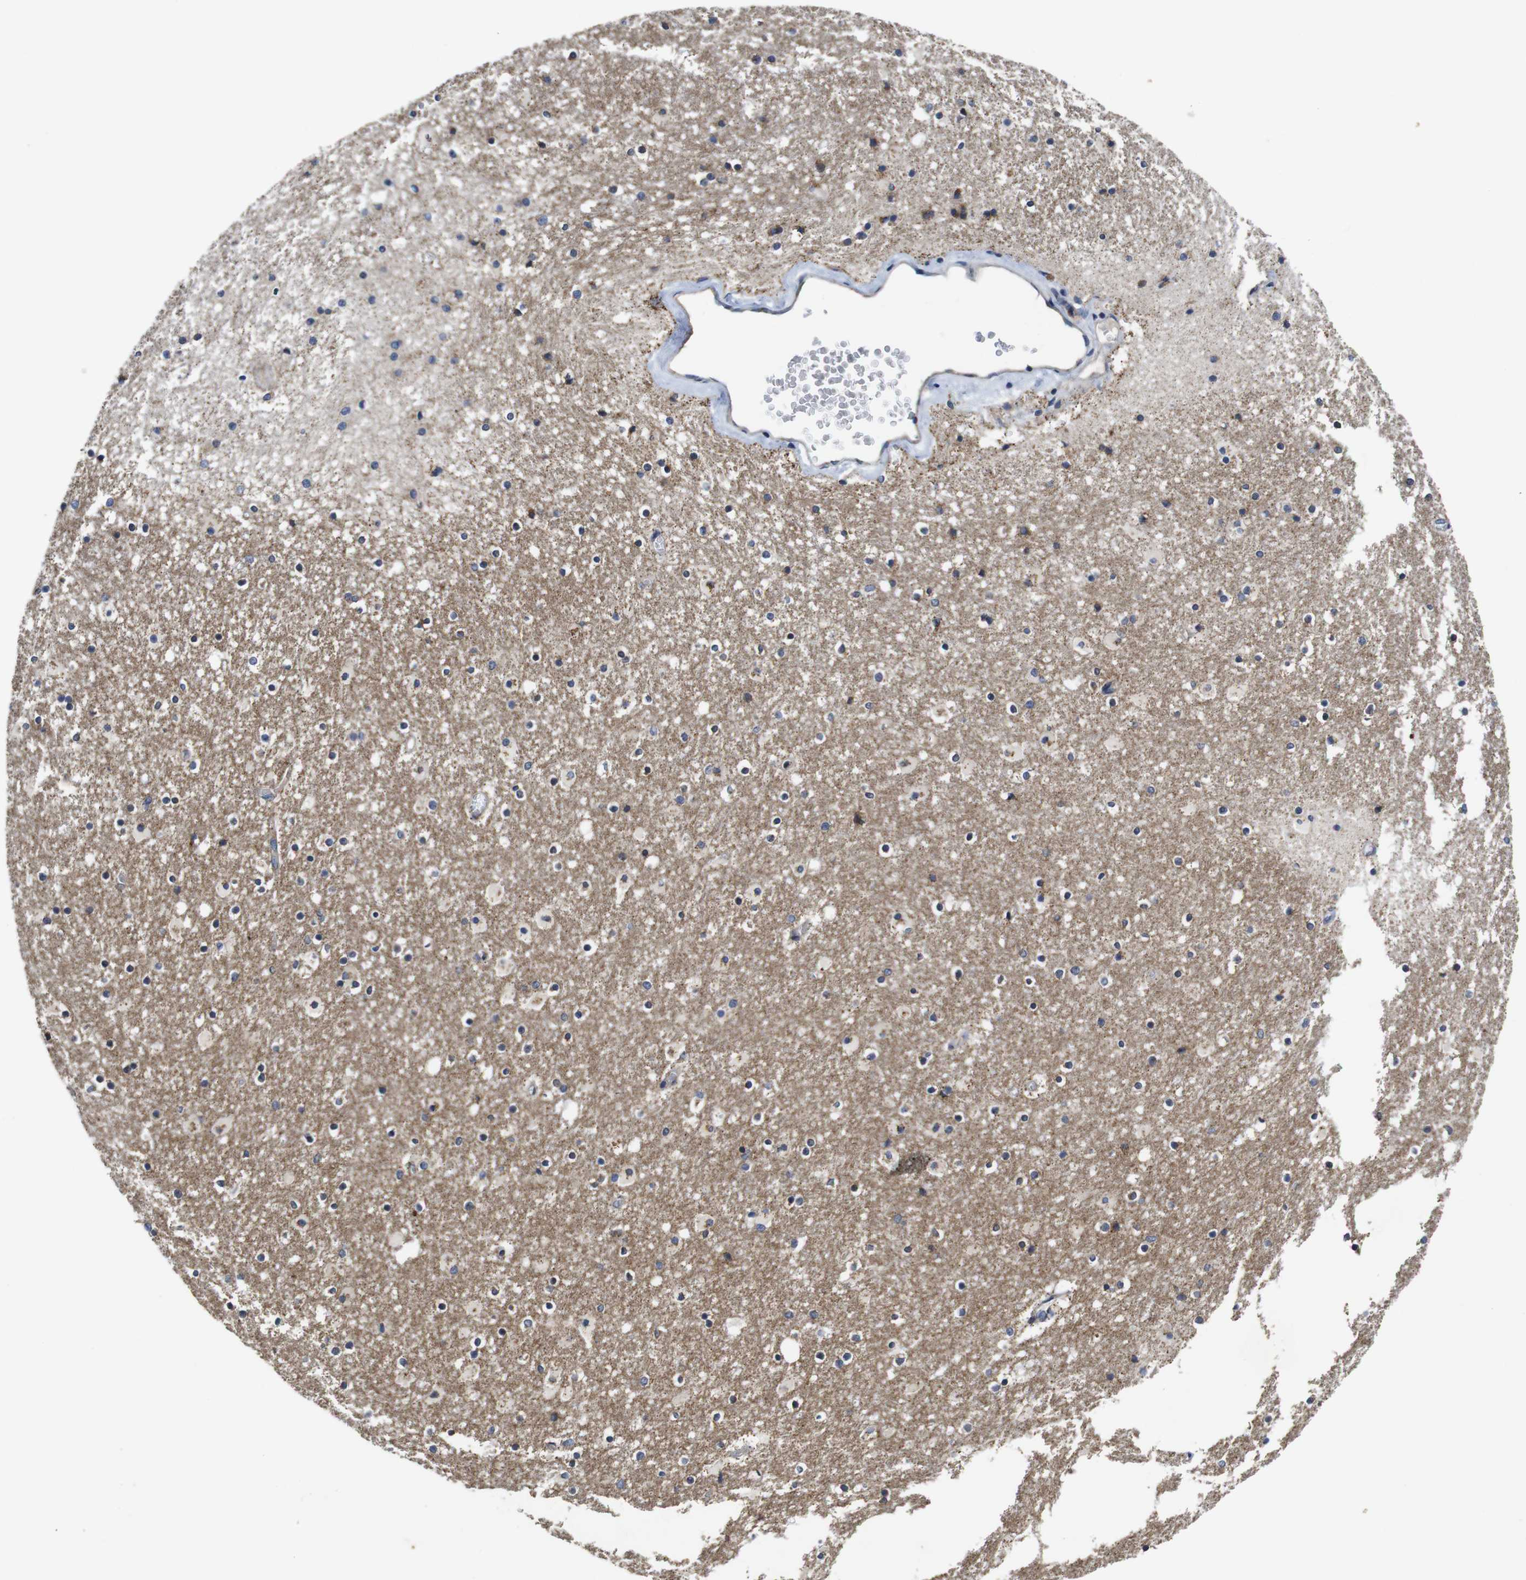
{"staining": {"intensity": "moderate", "quantity": "<25%", "location": "cytoplasmic/membranous"}, "tissue": "caudate", "cell_type": "Glial cells", "image_type": "normal", "snomed": [{"axis": "morphology", "description": "Normal tissue, NOS"}, {"axis": "topography", "description": "Lateral ventricle wall"}], "caption": "Glial cells demonstrate low levels of moderate cytoplasmic/membranous positivity in approximately <25% of cells in benign human caudate.", "gene": "MARCHF7", "patient": {"sex": "male", "age": 45}}